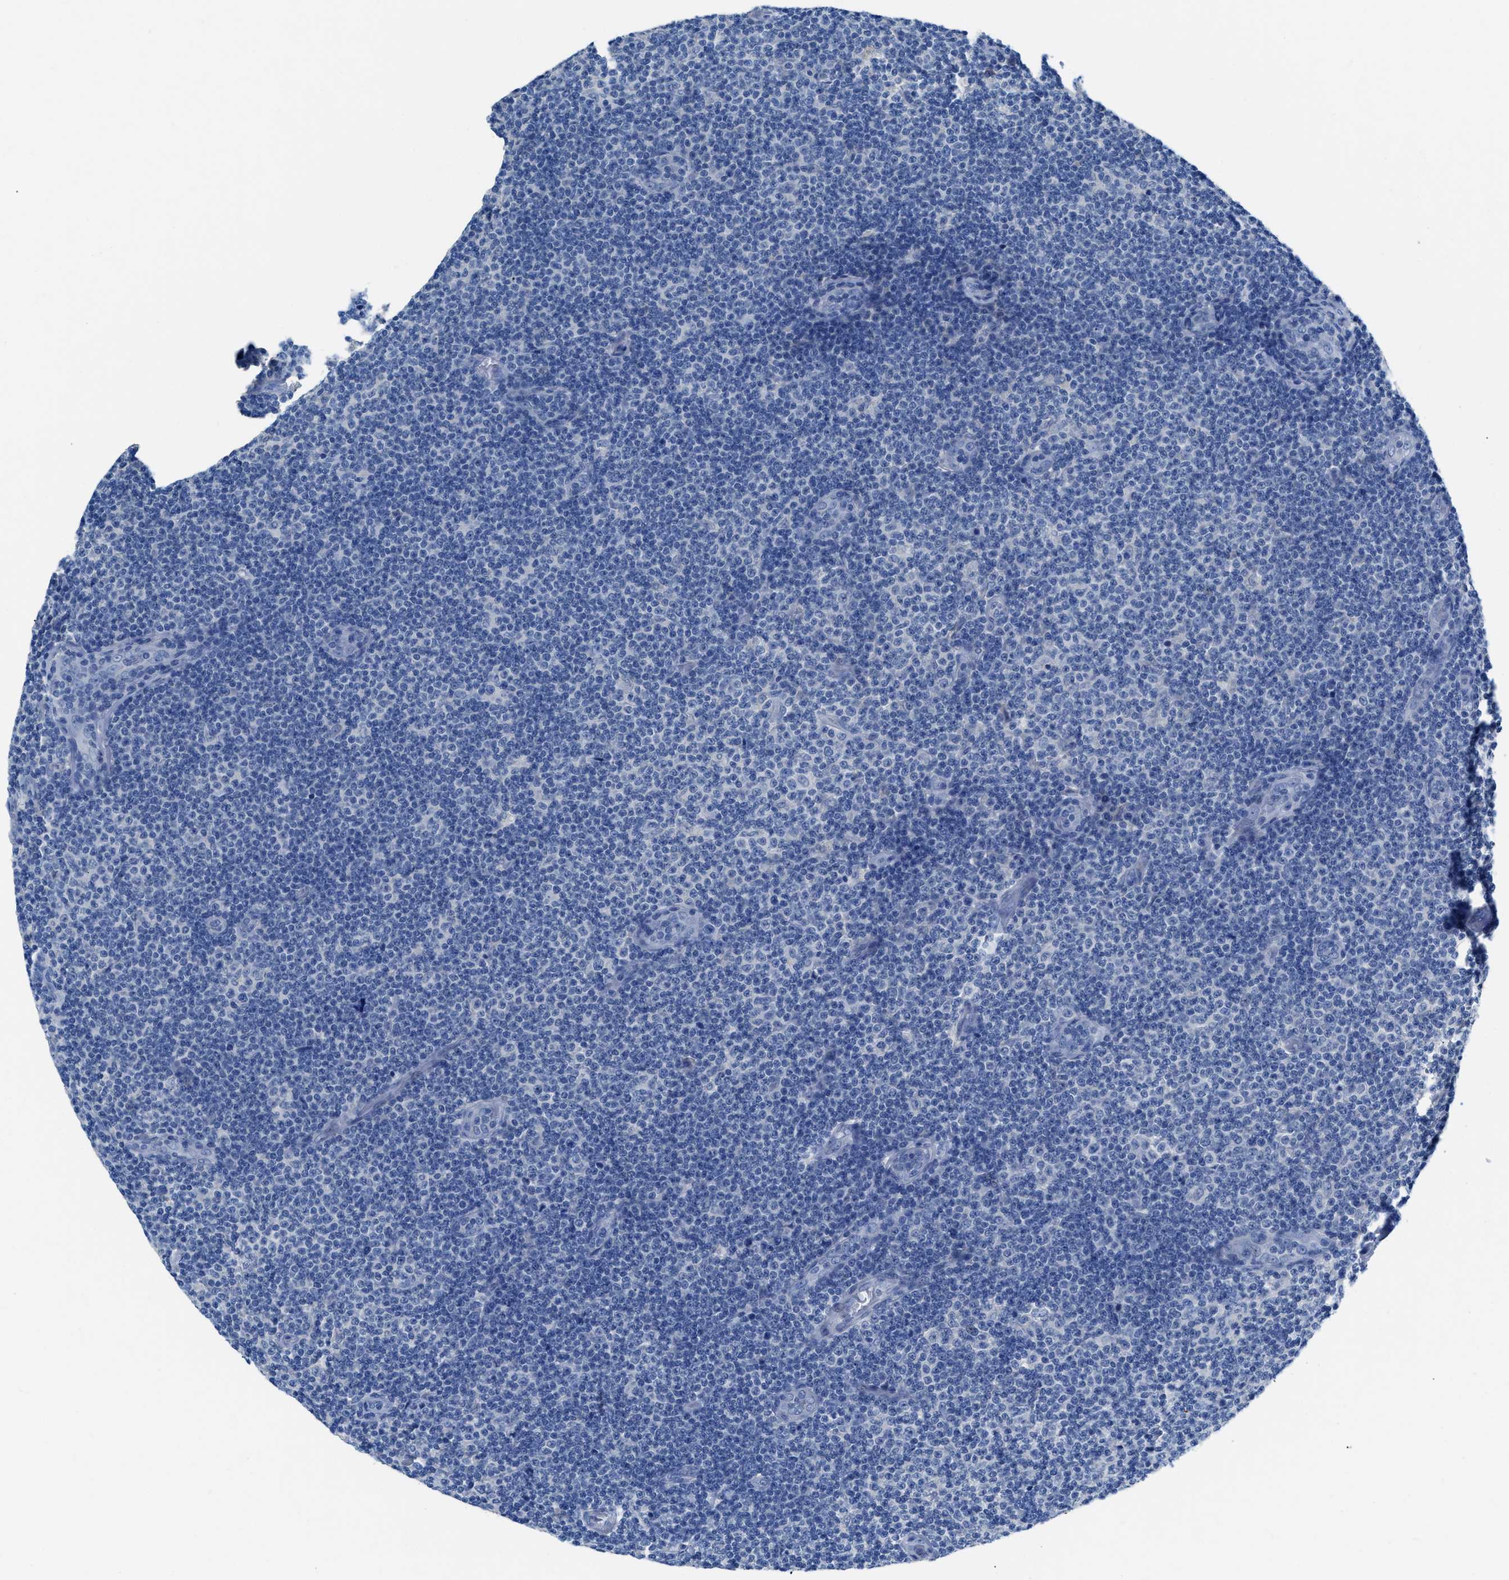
{"staining": {"intensity": "negative", "quantity": "none", "location": "none"}, "tissue": "lymphoma", "cell_type": "Tumor cells", "image_type": "cancer", "snomed": [{"axis": "morphology", "description": "Malignant lymphoma, non-Hodgkin's type, Low grade"}, {"axis": "topography", "description": "Lymph node"}], "caption": "This is a histopathology image of immunohistochemistry (IHC) staining of lymphoma, which shows no expression in tumor cells. Nuclei are stained in blue.", "gene": "SLC10A6", "patient": {"sex": "male", "age": 83}}